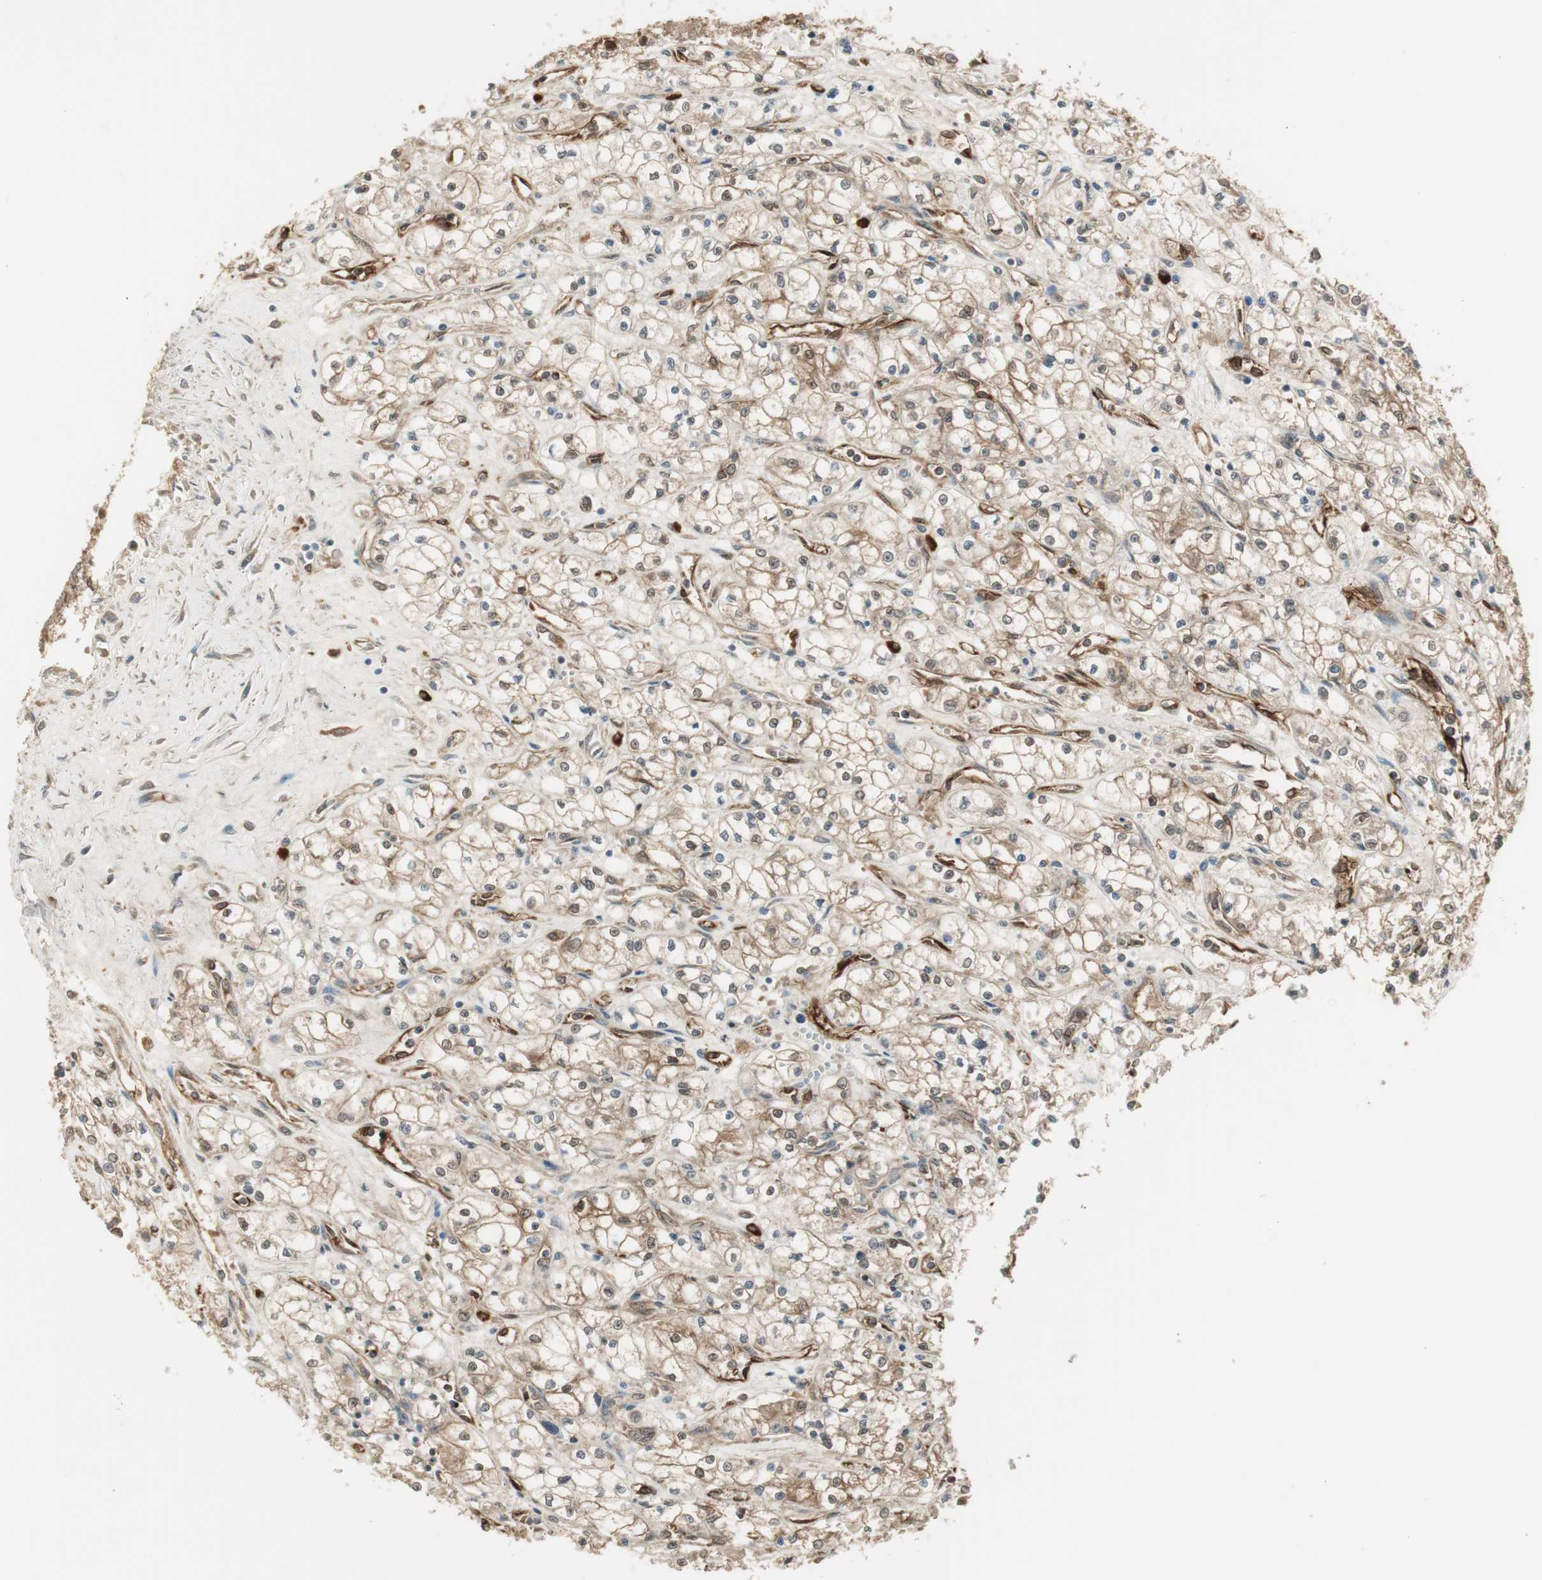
{"staining": {"intensity": "moderate", "quantity": ">75%", "location": "cytoplasmic/membranous"}, "tissue": "renal cancer", "cell_type": "Tumor cells", "image_type": "cancer", "snomed": [{"axis": "morphology", "description": "Normal tissue, NOS"}, {"axis": "morphology", "description": "Adenocarcinoma, NOS"}, {"axis": "topography", "description": "Kidney"}], "caption": "Tumor cells reveal moderate cytoplasmic/membranous positivity in about >75% of cells in renal cancer (adenocarcinoma).", "gene": "SERPINB6", "patient": {"sex": "male", "age": 59}}